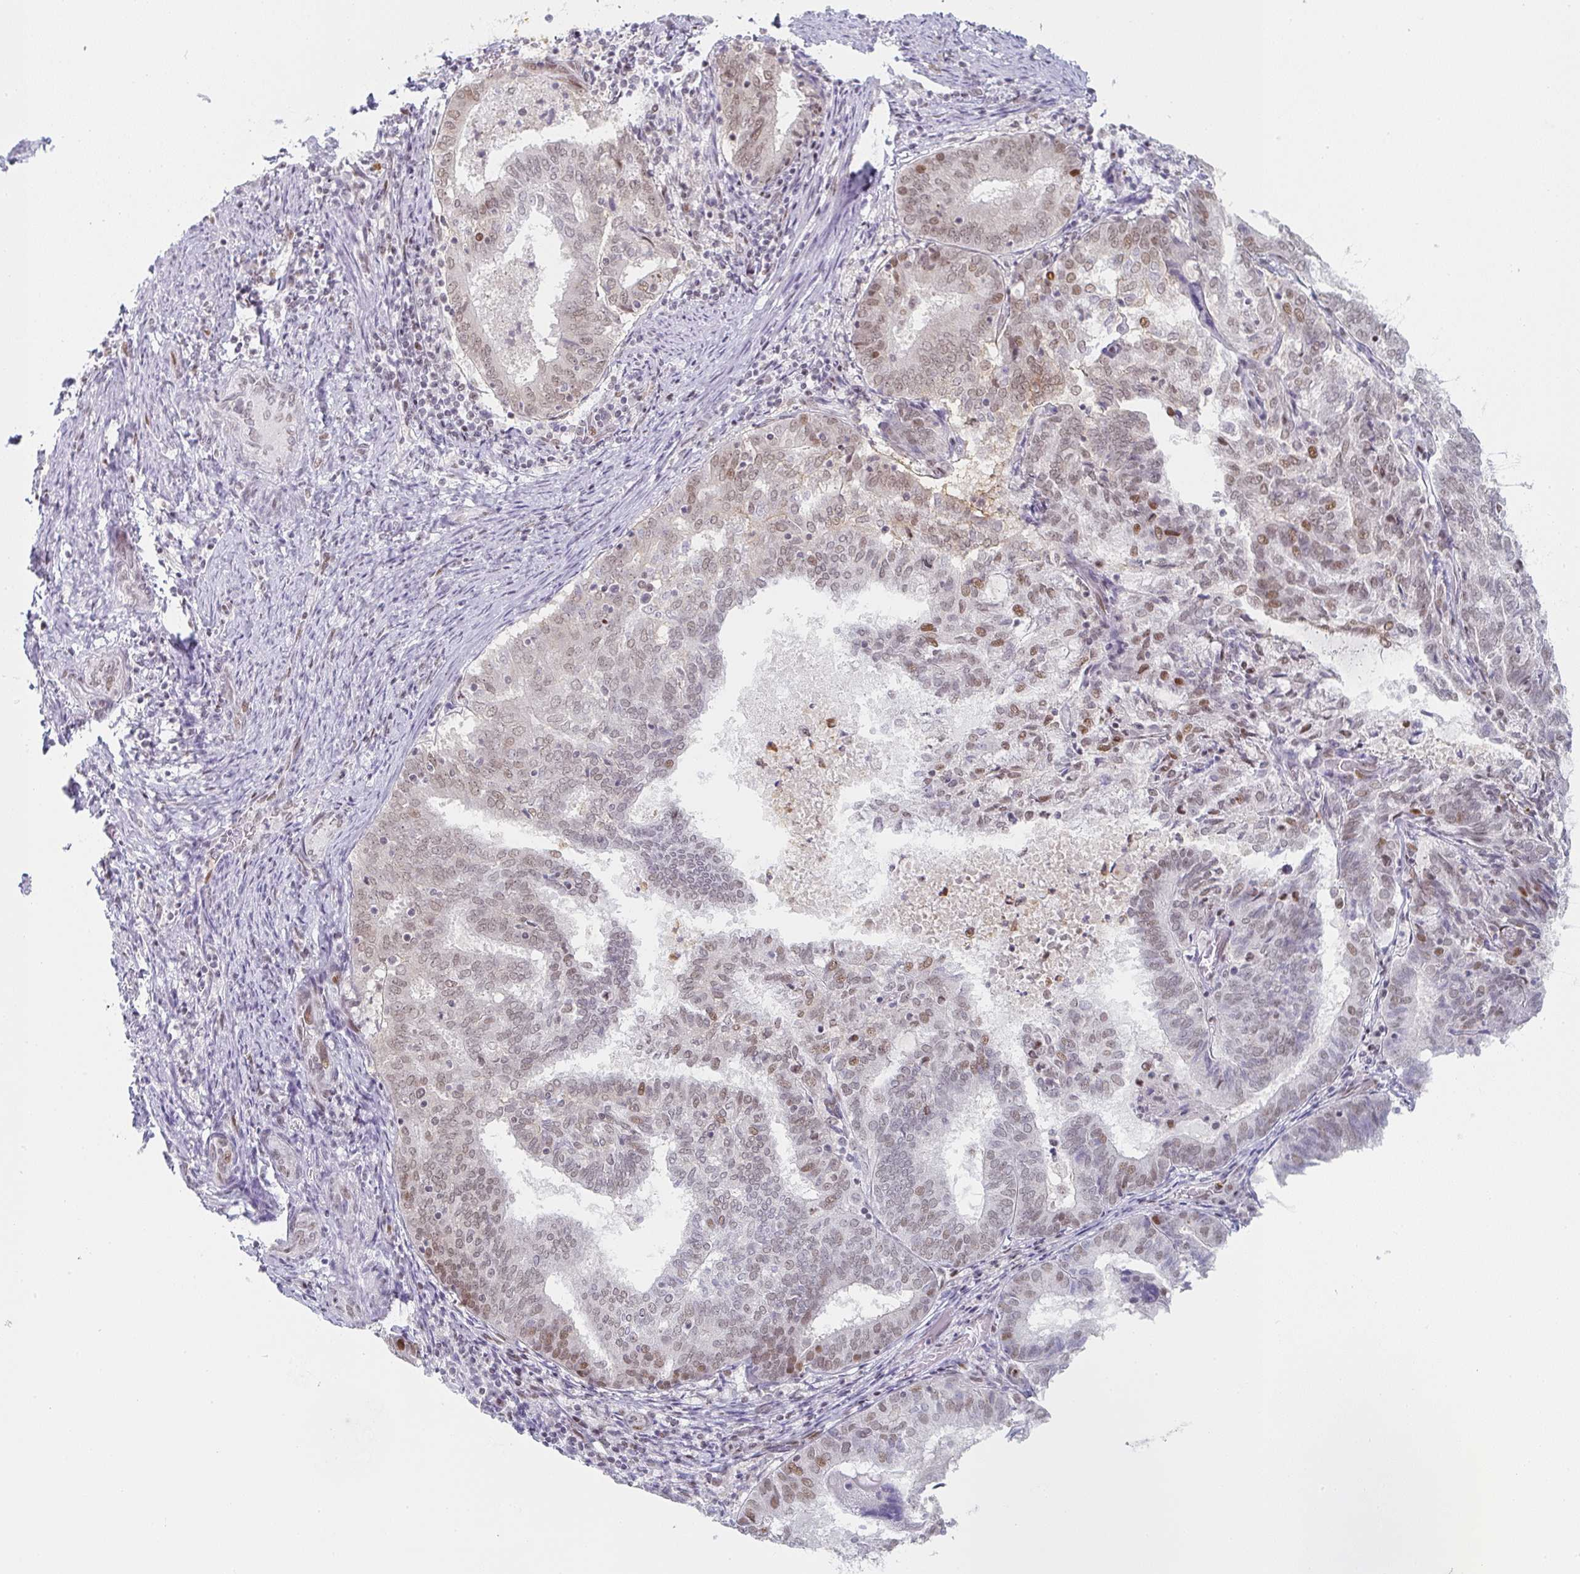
{"staining": {"intensity": "weak", "quantity": ">75%", "location": "nuclear"}, "tissue": "endometrial cancer", "cell_type": "Tumor cells", "image_type": "cancer", "snomed": [{"axis": "morphology", "description": "Adenocarcinoma, NOS"}, {"axis": "topography", "description": "Endometrium"}], "caption": "The micrograph demonstrates immunohistochemical staining of endometrial adenocarcinoma. There is weak nuclear expression is identified in approximately >75% of tumor cells. The staining was performed using DAB (3,3'-diaminobenzidine) to visualize the protein expression in brown, while the nuclei were stained in blue with hematoxylin (Magnification: 20x).", "gene": "LIN54", "patient": {"sex": "female", "age": 80}}